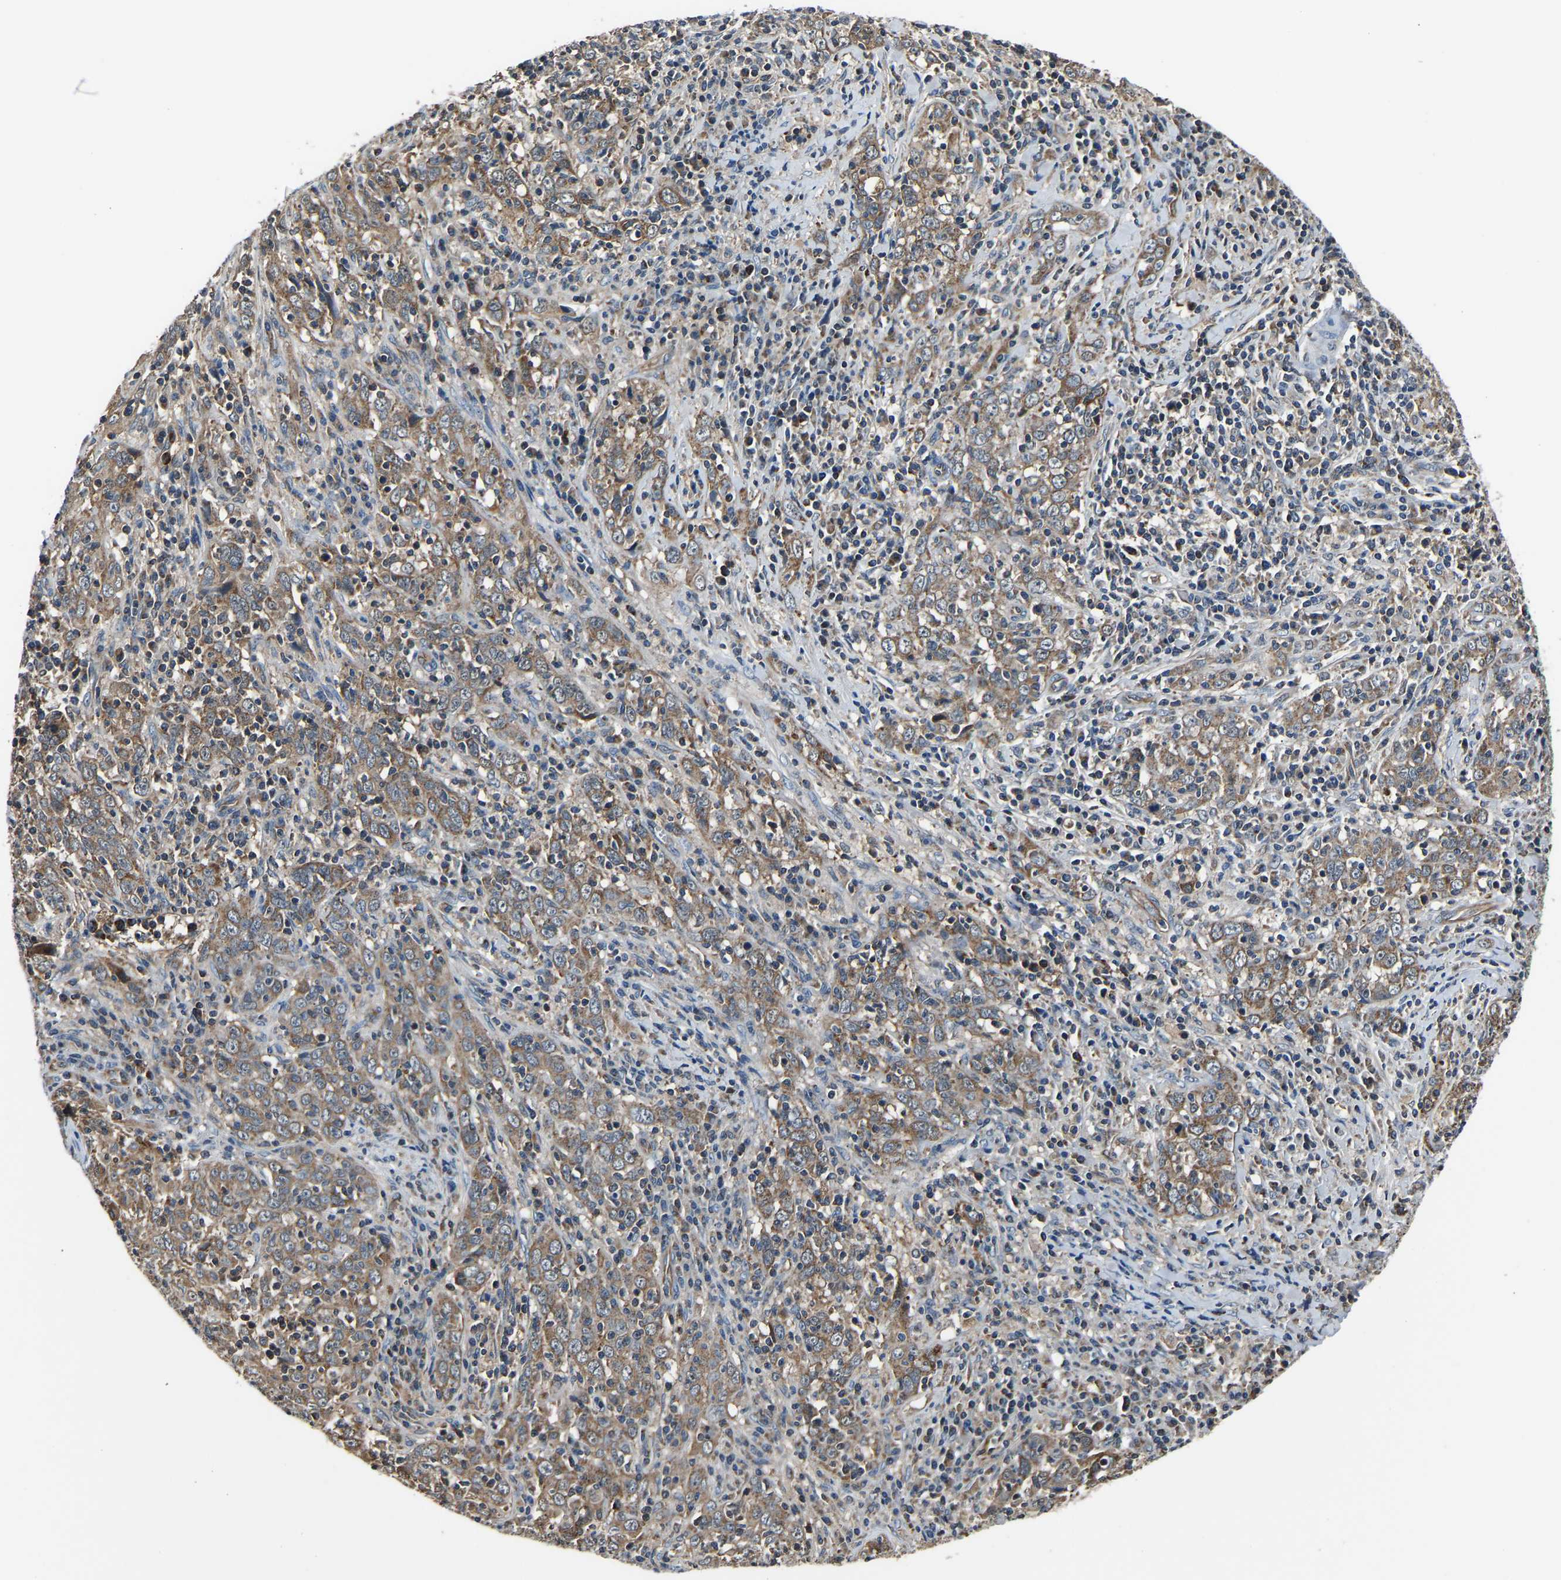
{"staining": {"intensity": "moderate", "quantity": ">75%", "location": "cytoplasmic/membranous"}, "tissue": "cervical cancer", "cell_type": "Tumor cells", "image_type": "cancer", "snomed": [{"axis": "morphology", "description": "Squamous cell carcinoma, NOS"}, {"axis": "topography", "description": "Cervix"}], "caption": "A medium amount of moderate cytoplasmic/membranous expression is present in approximately >75% of tumor cells in cervical cancer tissue.", "gene": "GGCT", "patient": {"sex": "female", "age": 46}}